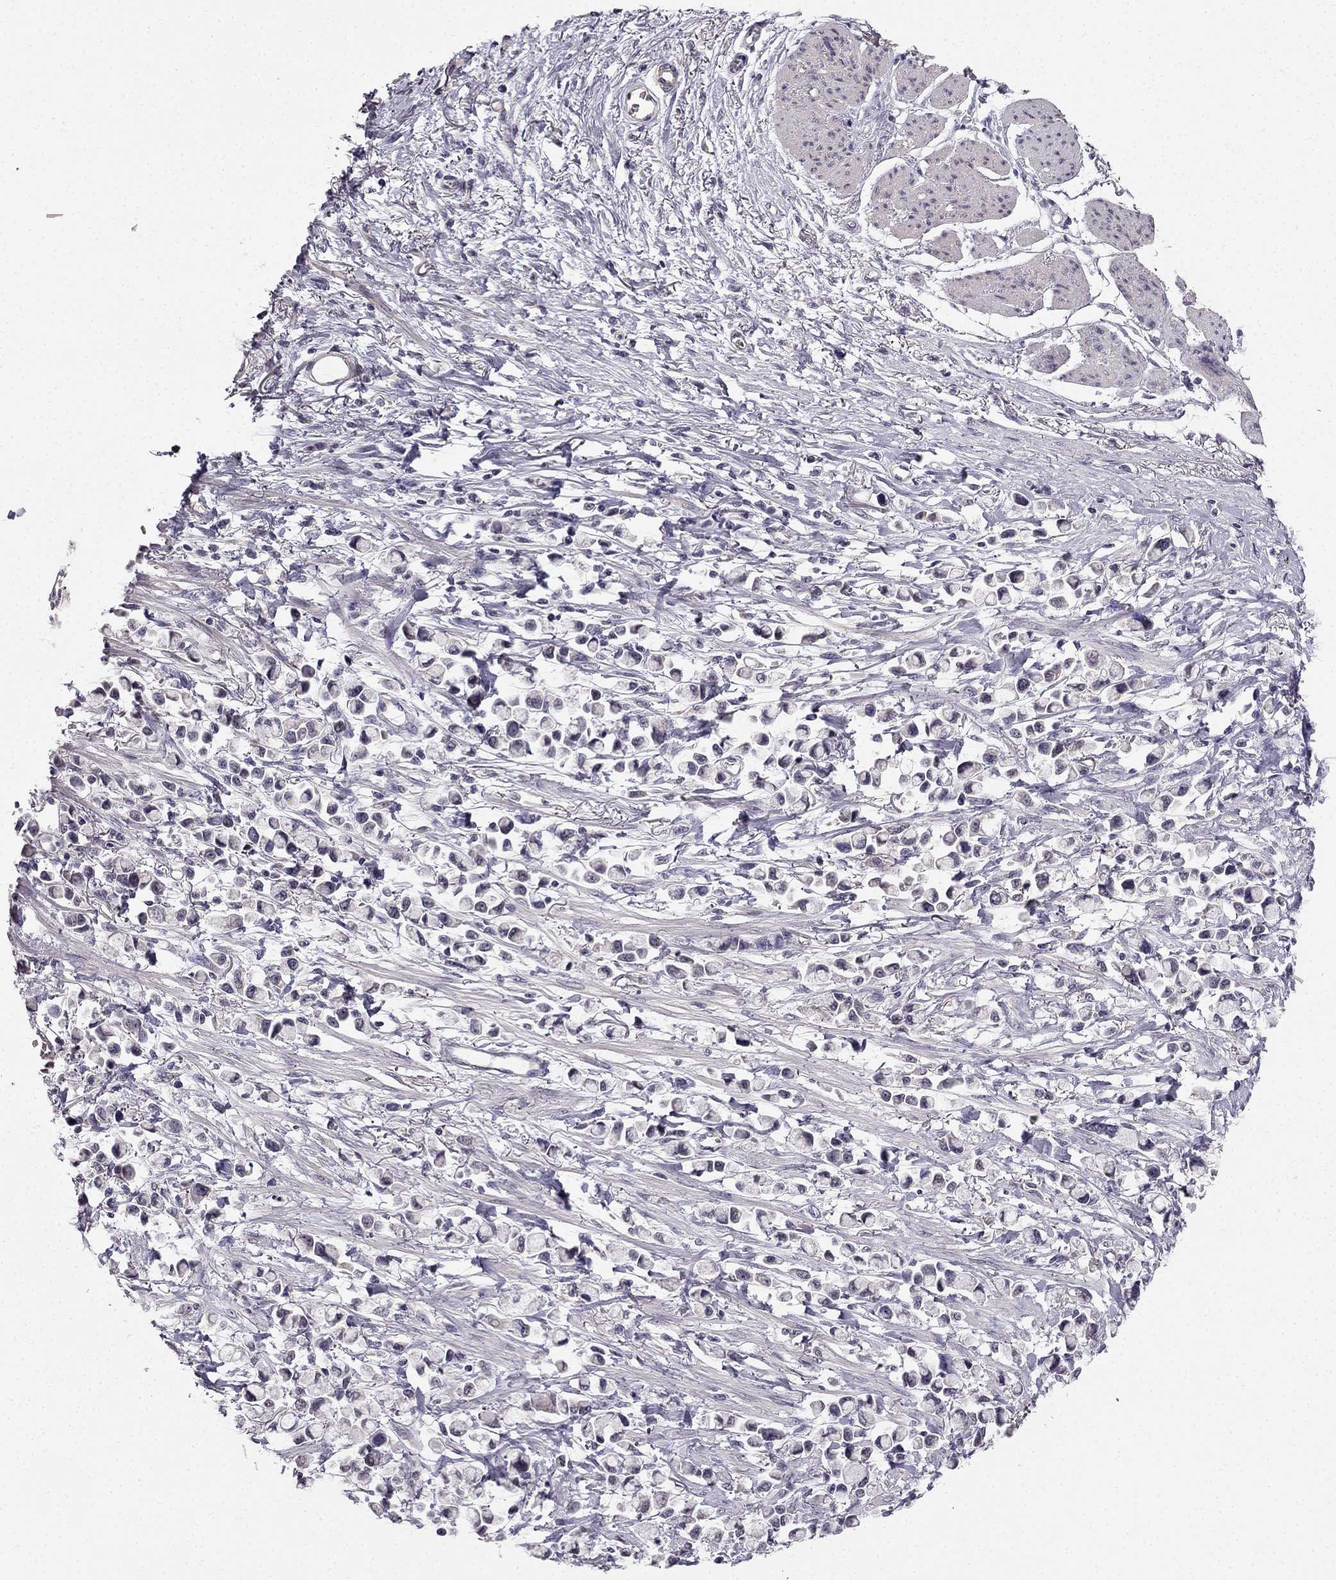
{"staining": {"intensity": "negative", "quantity": "none", "location": "none"}, "tissue": "stomach cancer", "cell_type": "Tumor cells", "image_type": "cancer", "snomed": [{"axis": "morphology", "description": "Adenocarcinoma, NOS"}, {"axis": "topography", "description": "Stomach"}], "caption": "IHC photomicrograph of stomach adenocarcinoma stained for a protein (brown), which demonstrates no staining in tumor cells.", "gene": "TSPYL5", "patient": {"sex": "female", "age": 81}}